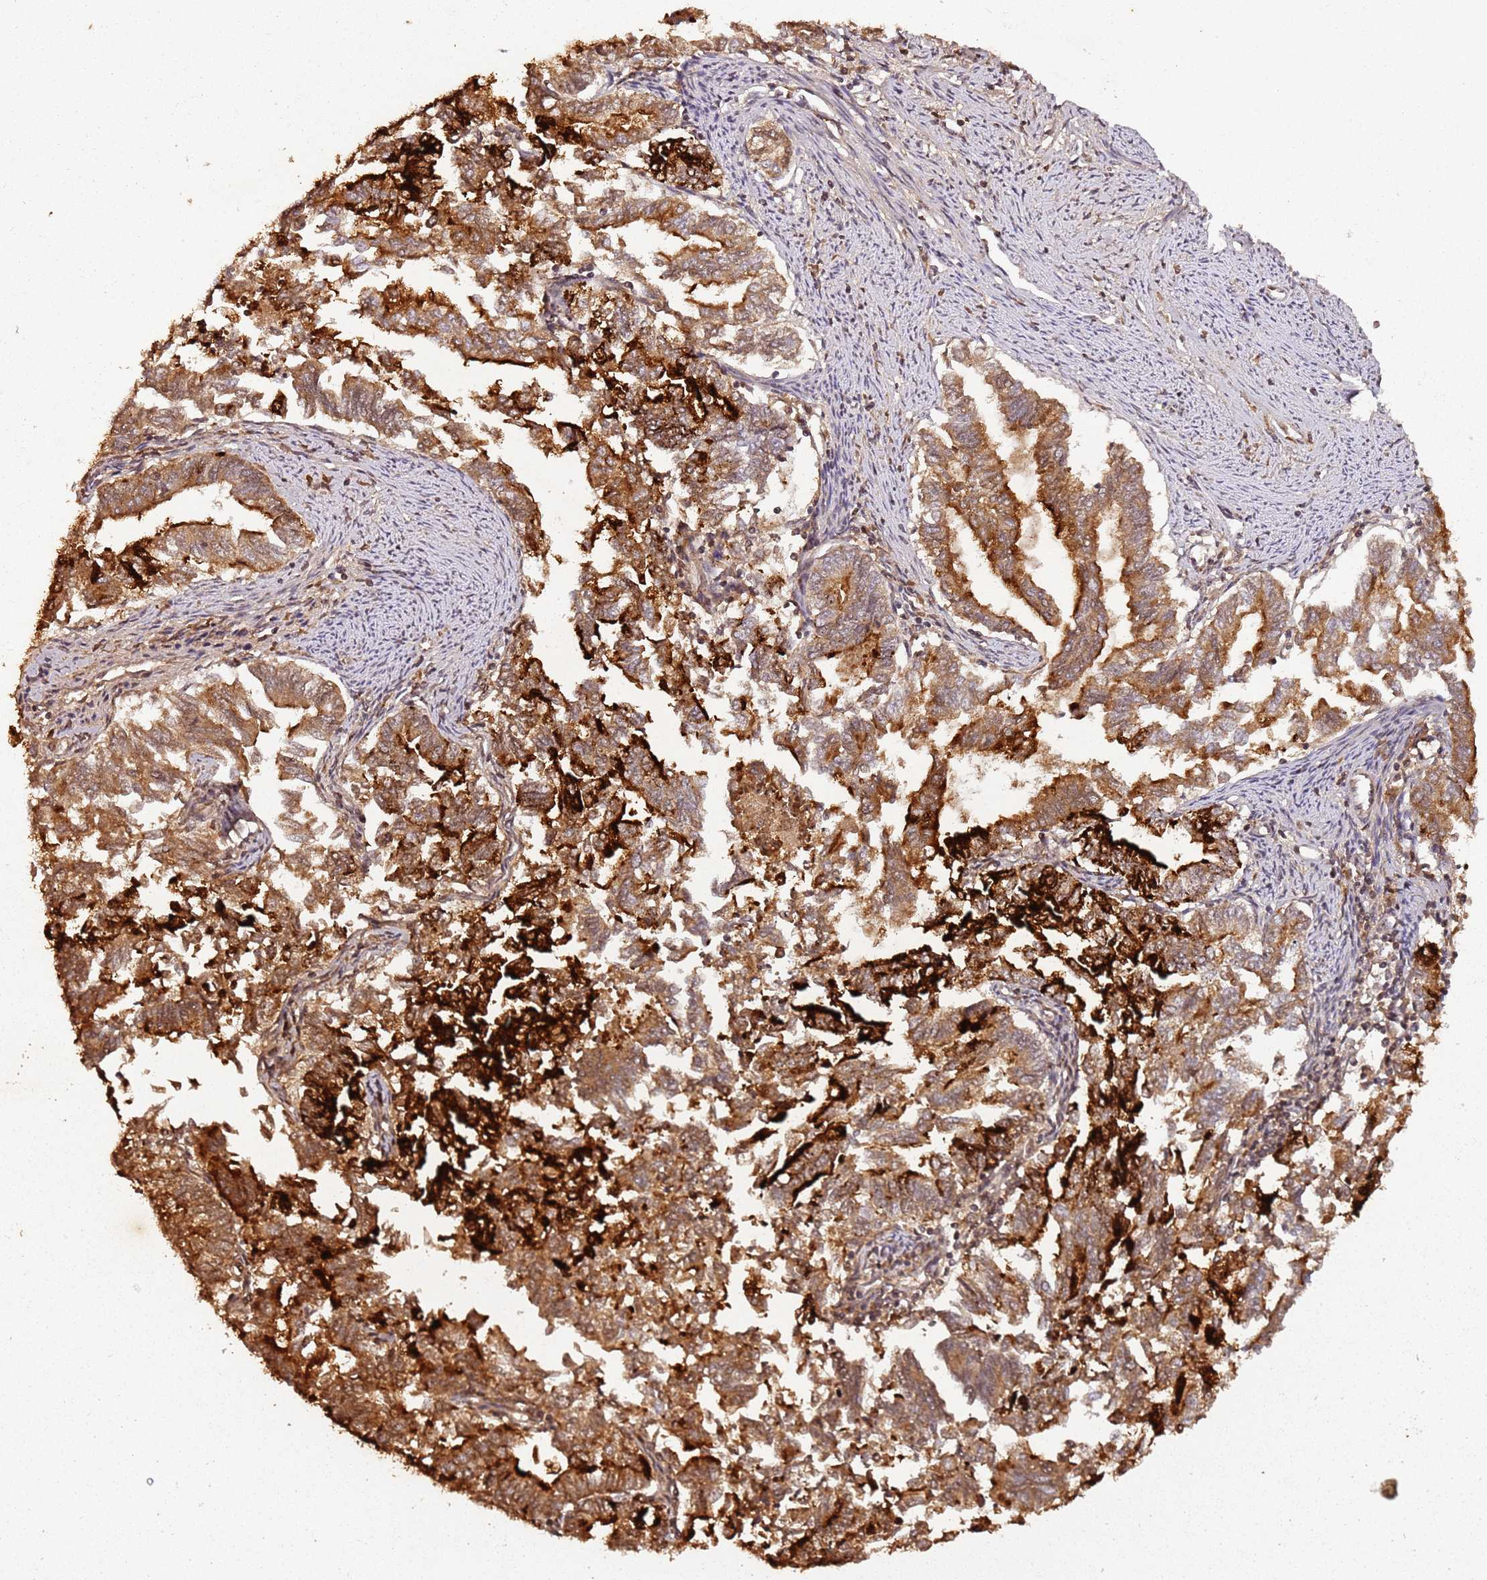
{"staining": {"intensity": "moderate", "quantity": ">75%", "location": "cytoplasmic/membranous"}, "tissue": "endometrial cancer", "cell_type": "Tumor cells", "image_type": "cancer", "snomed": [{"axis": "morphology", "description": "Adenocarcinoma, NOS"}, {"axis": "topography", "description": "Endometrium"}], "caption": "The histopathology image shows a brown stain indicating the presence of a protein in the cytoplasmic/membranous of tumor cells in endometrial adenocarcinoma.", "gene": "COL1A2", "patient": {"sex": "female", "age": 79}}